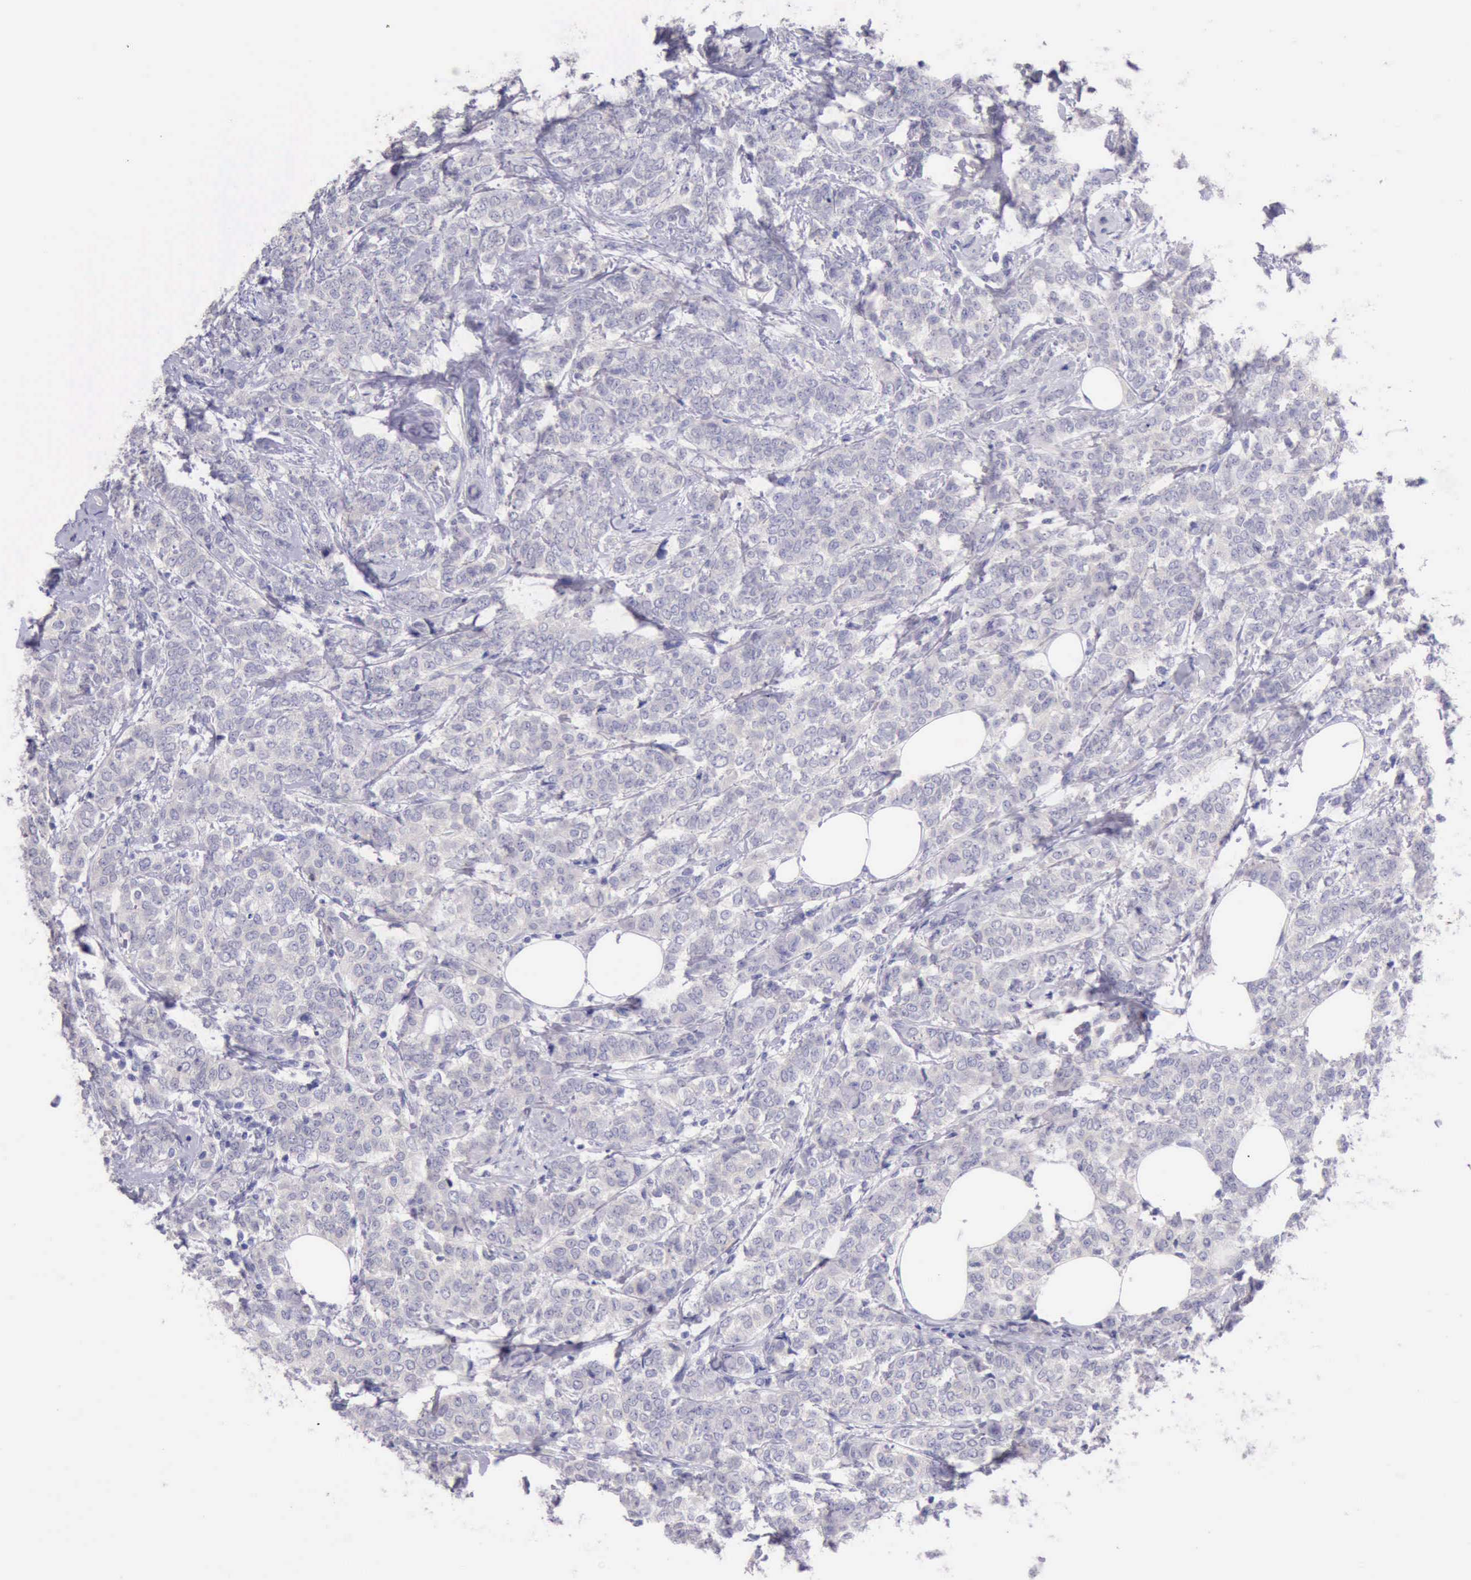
{"staining": {"intensity": "negative", "quantity": "none", "location": "none"}, "tissue": "breast cancer", "cell_type": "Tumor cells", "image_type": "cancer", "snomed": [{"axis": "morphology", "description": "Lobular carcinoma"}, {"axis": "topography", "description": "Breast"}], "caption": "This is an immunohistochemistry histopathology image of human breast lobular carcinoma. There is no positivity in tumor cells.", "gene": "LRFN5", "patient": {"sex": "female", "age": 60}}